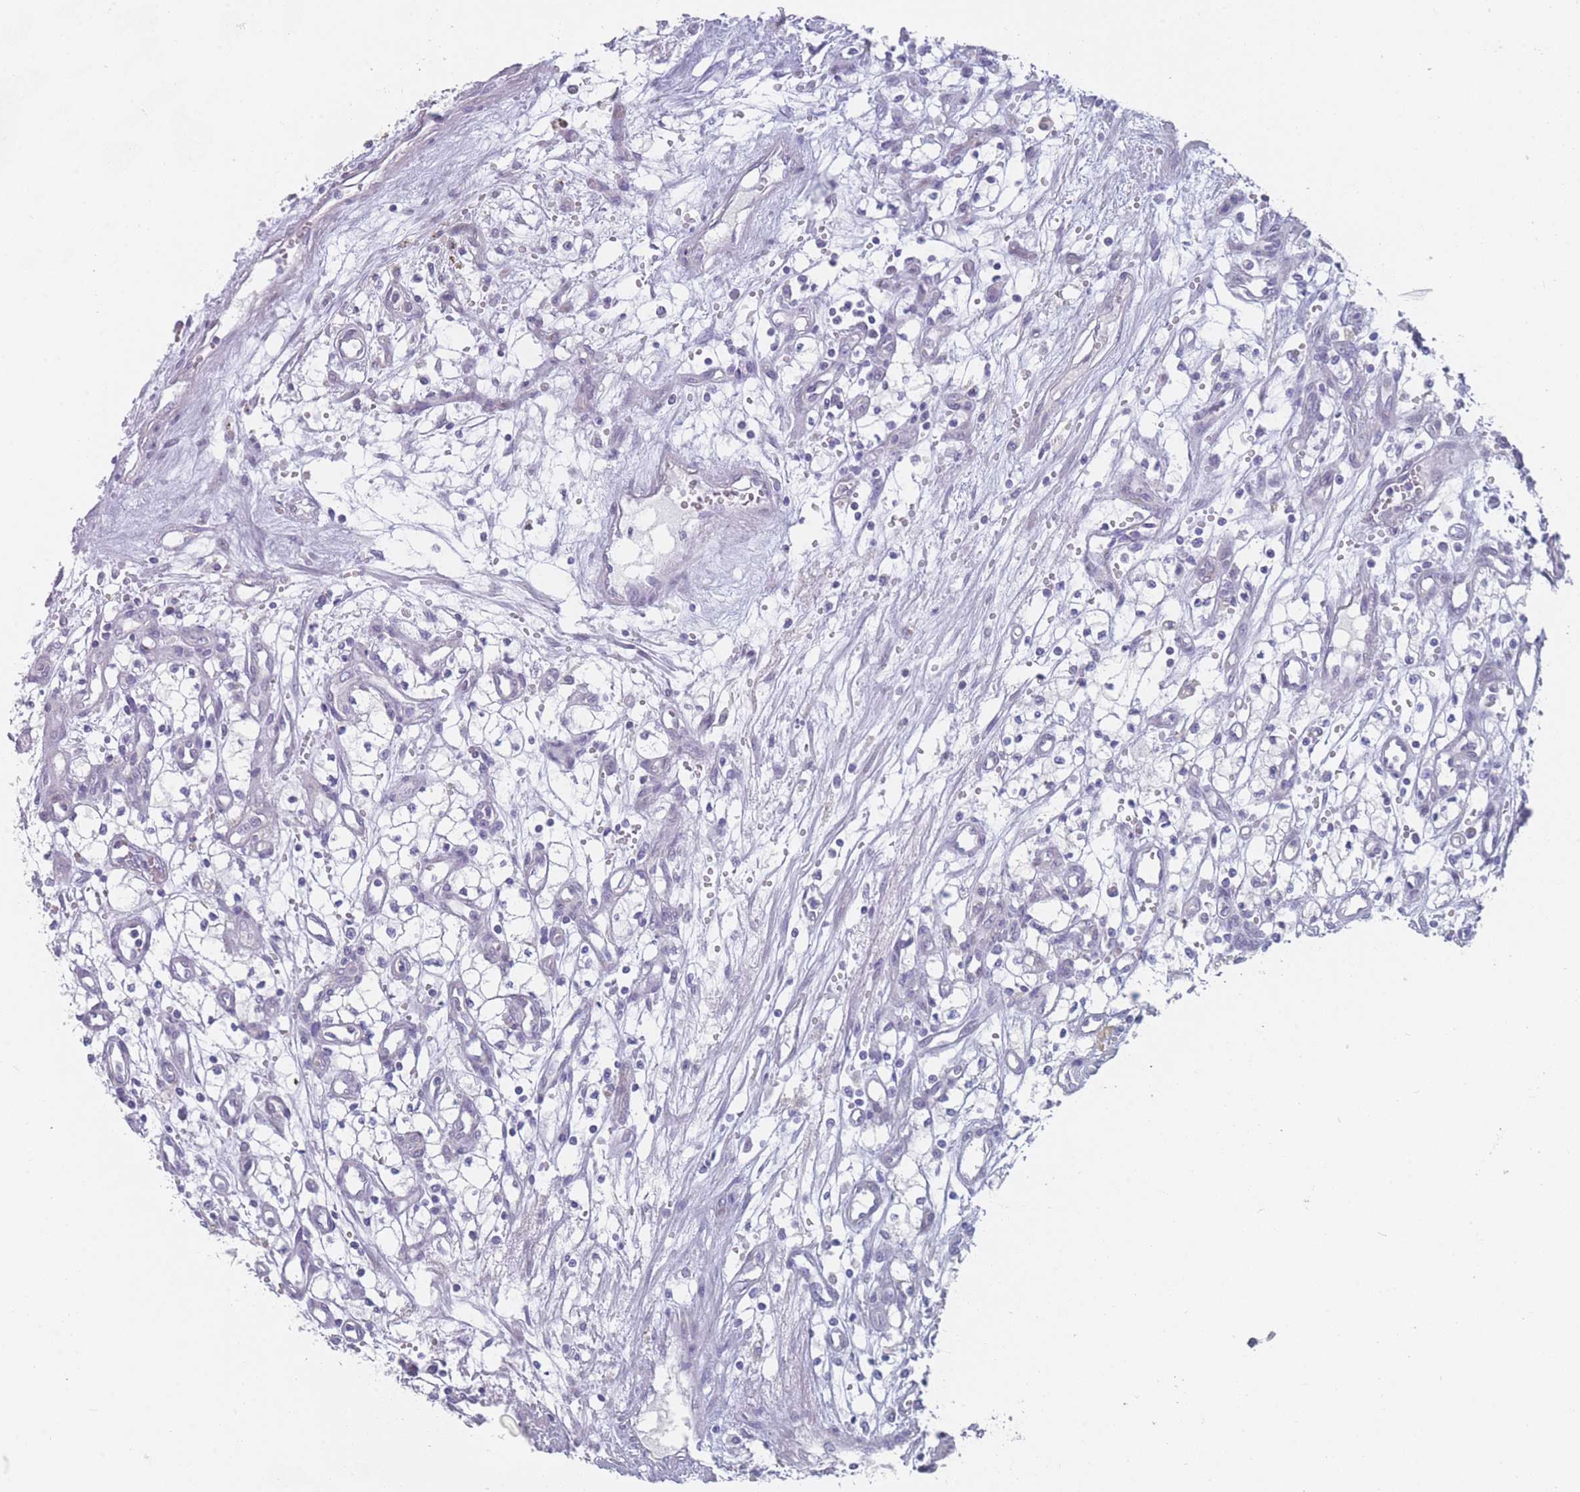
{"staining": {"intensity": "negative", "quantity": "none", "location": "none"}, "tissue": "renal cancer", "cell_type": "Tumor cells", "image_type": "cancer", "snomed": [{"axis": "morphology", "description": "Adenocarcinoma, NOS"}, {"axis": "topography", "description": "Kidney"}], "caption": "Tumor cells are negative for protein expression in human renal cancer.", "gene": "PIGU", "patient": {"sex": "male", "age": 59}}